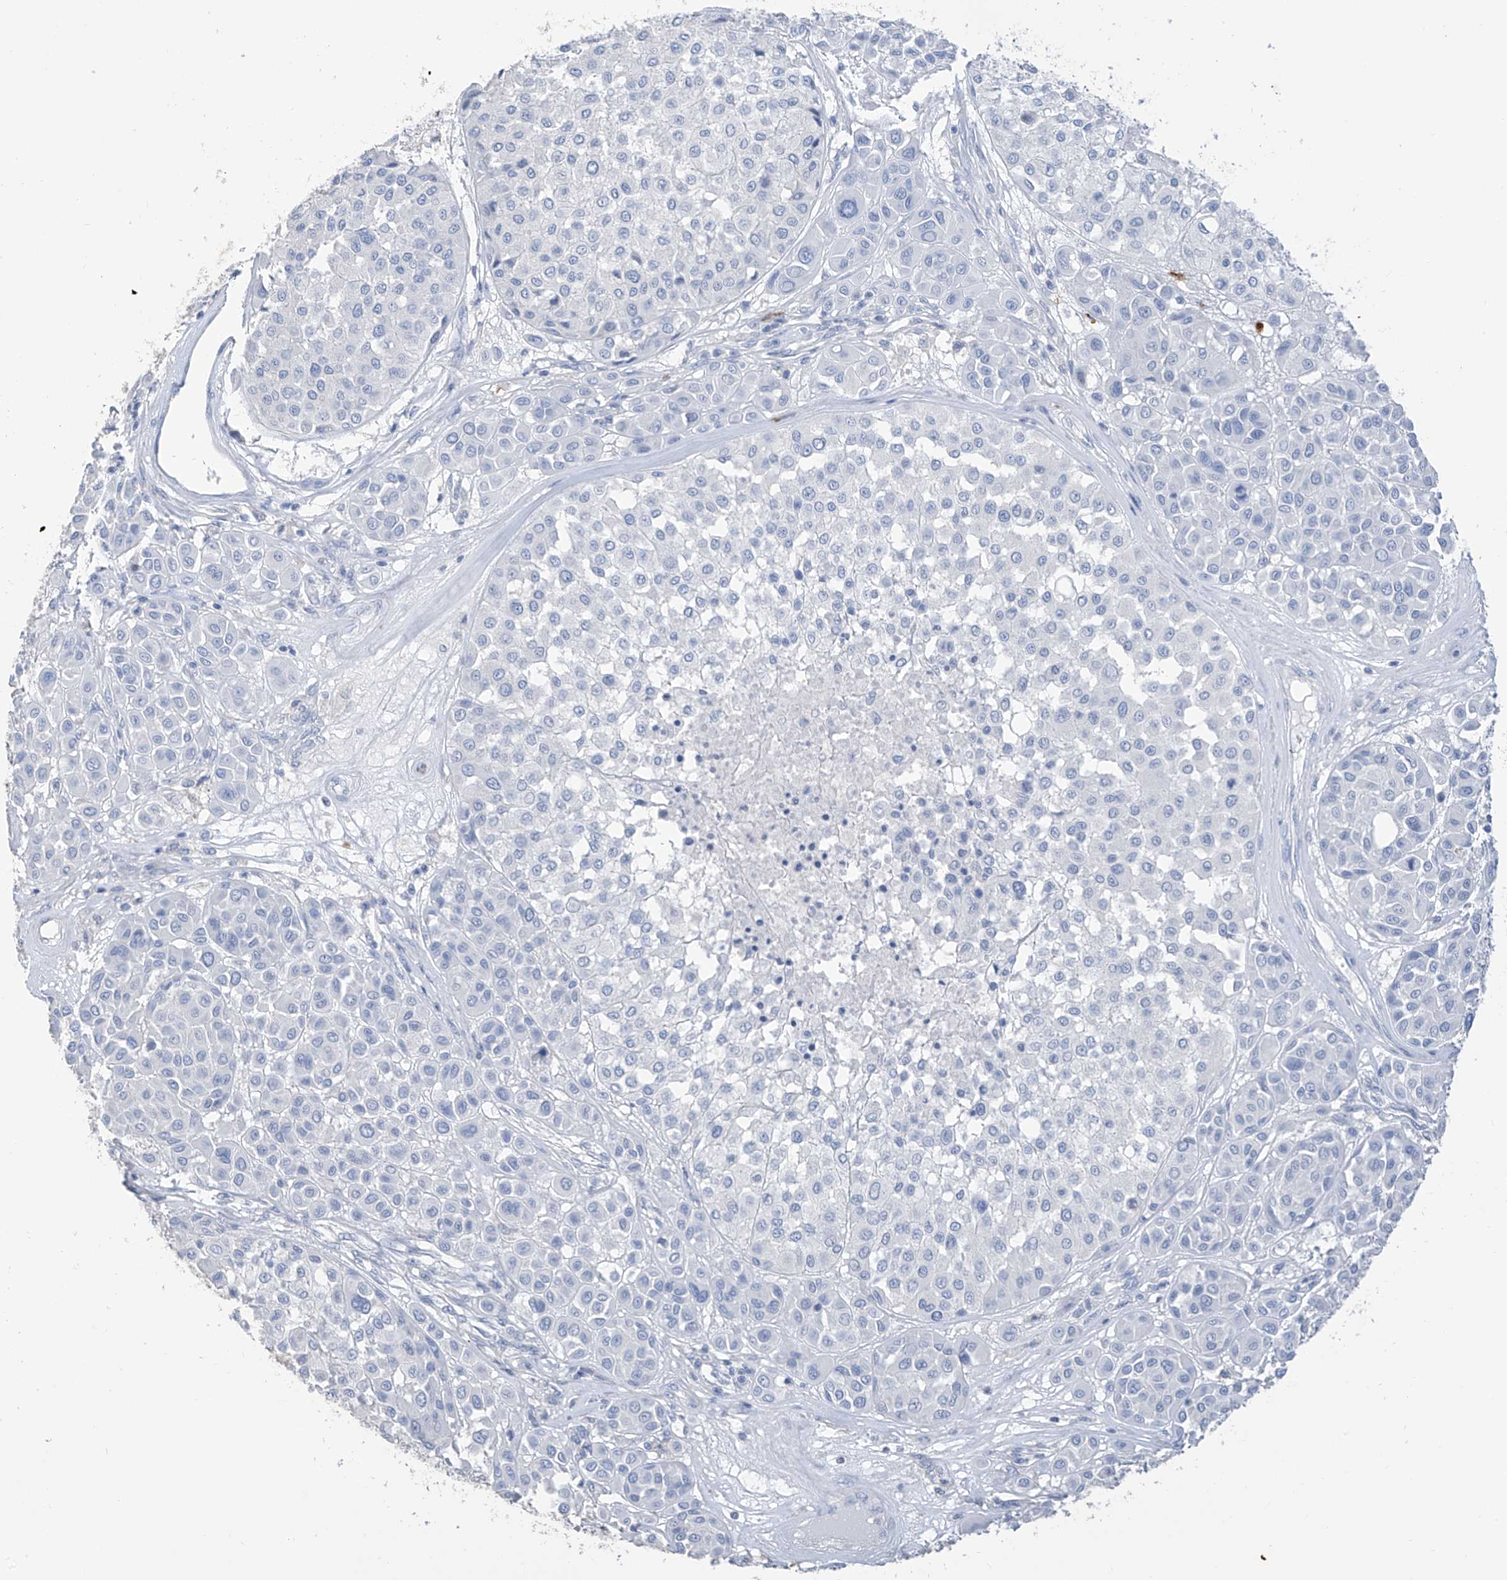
{"staining": {"intensity": "negative", "quantity": "none", "location": "none"}, "tissue": "melanoma", "cell_type": "Tumor cells", "image_type": "cancer", "snomed": [{"axis": "morphology", "description": "Malignant melanoma, Metastatic site"}, {"axis": "topography", "description": "Soft tissue"}], "caption": "Immunohistochemistry (IHC) photomicrograph of malignant melanoma (metastatic site) stained for a protein (brown), which displays no positivity in tumor cells.", "gene": "PAFAH1B3", "patient": {"sex": "male", "age": 41}}